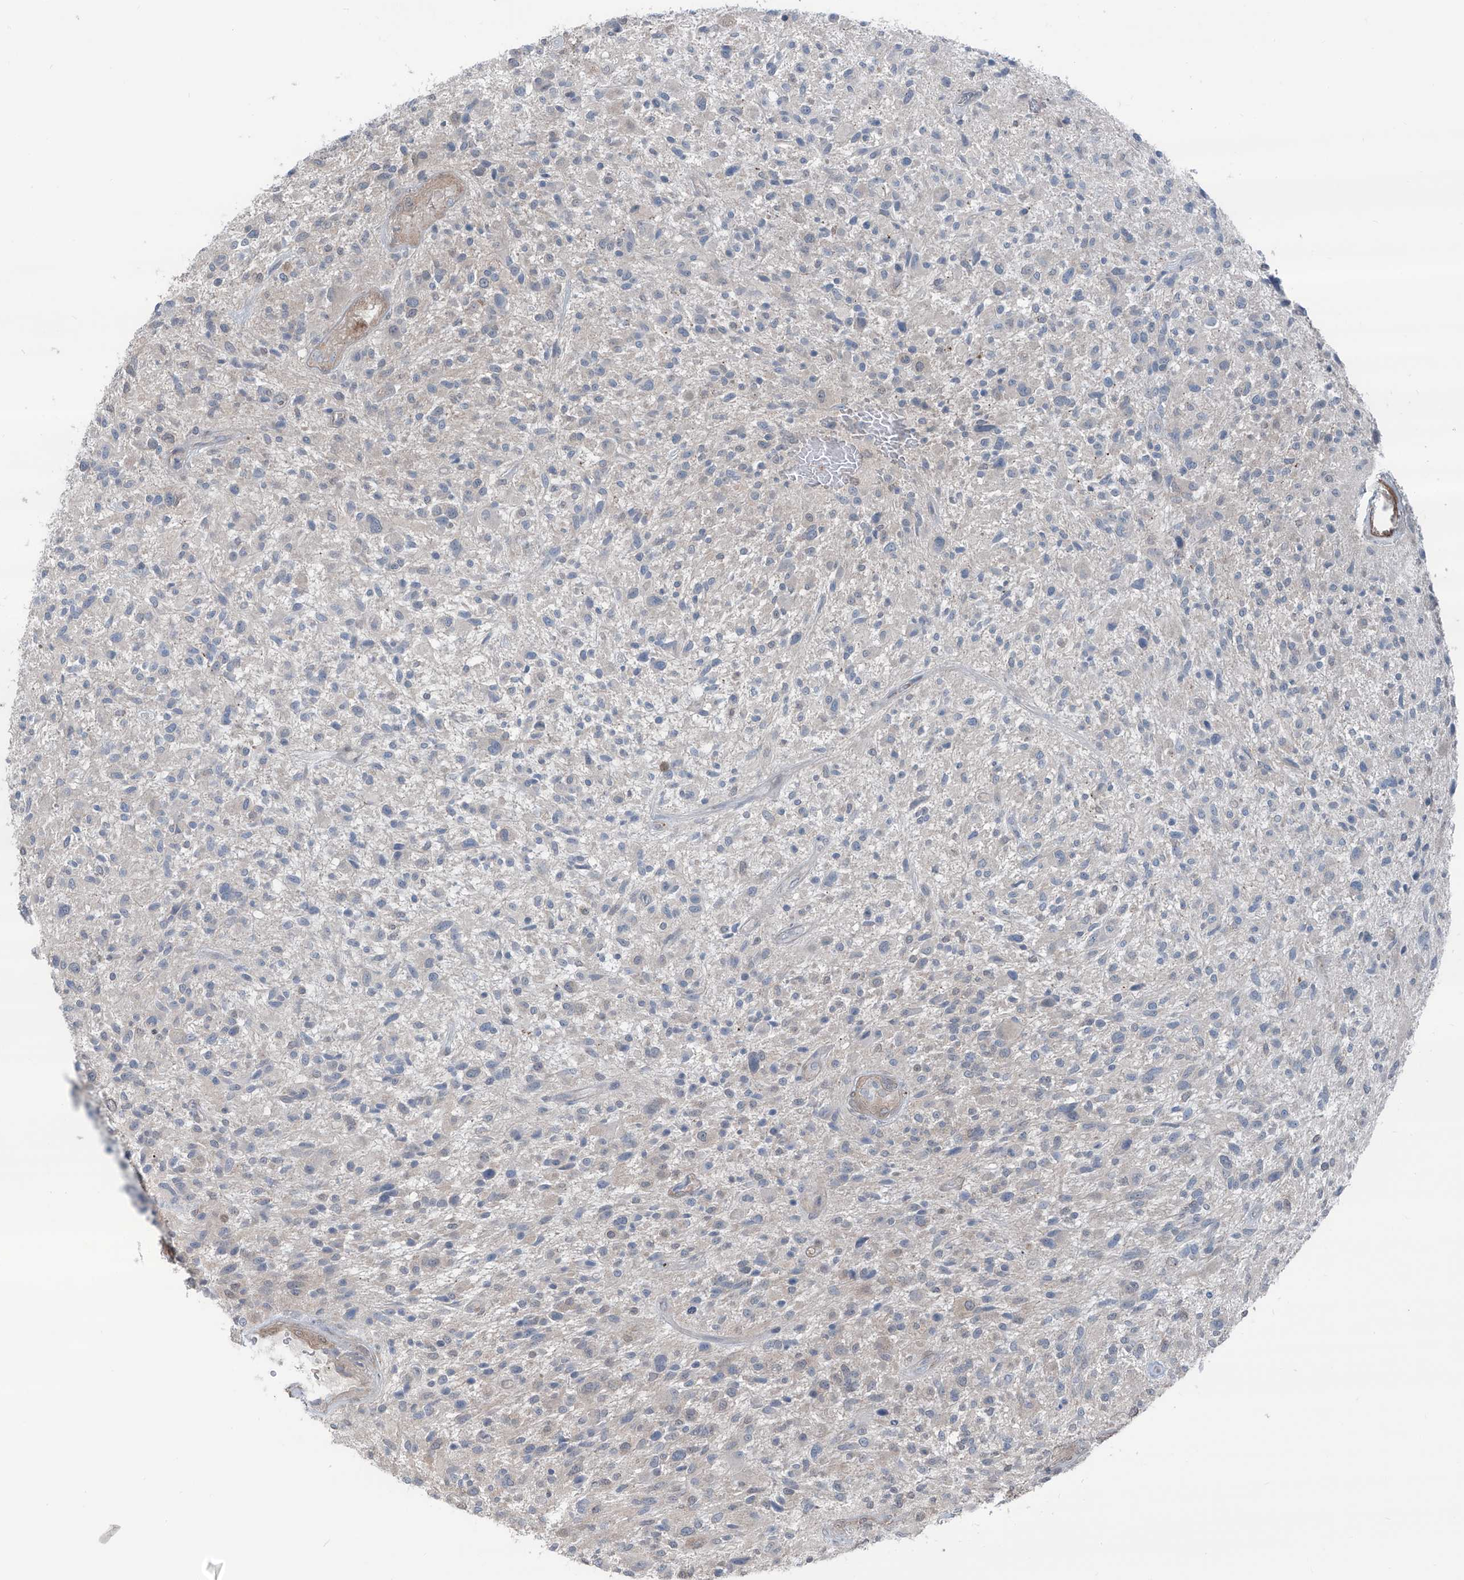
{"staining": {"intensity": "negative", "quantity": "none", "location": "none"}, "tissue": "glioma", "cell_type": "Tumor cells", "image_type": "cancer", "snomed": [{"axis": "morphology", "description": "Glioma, malignant, High grade"}, {"axis": "topography", "description": "Brain"}], "caption": "Photomicrograph shows no significant protein staining in tumor cells of glioma. The staining was performed using DAB to visualize the protein expression in brown, while the nuclei were stained in blue with hematoxylin (Magnification: 20x).", "gene": "HSPB11", "patient": {"sex": "male", "age": 47}}